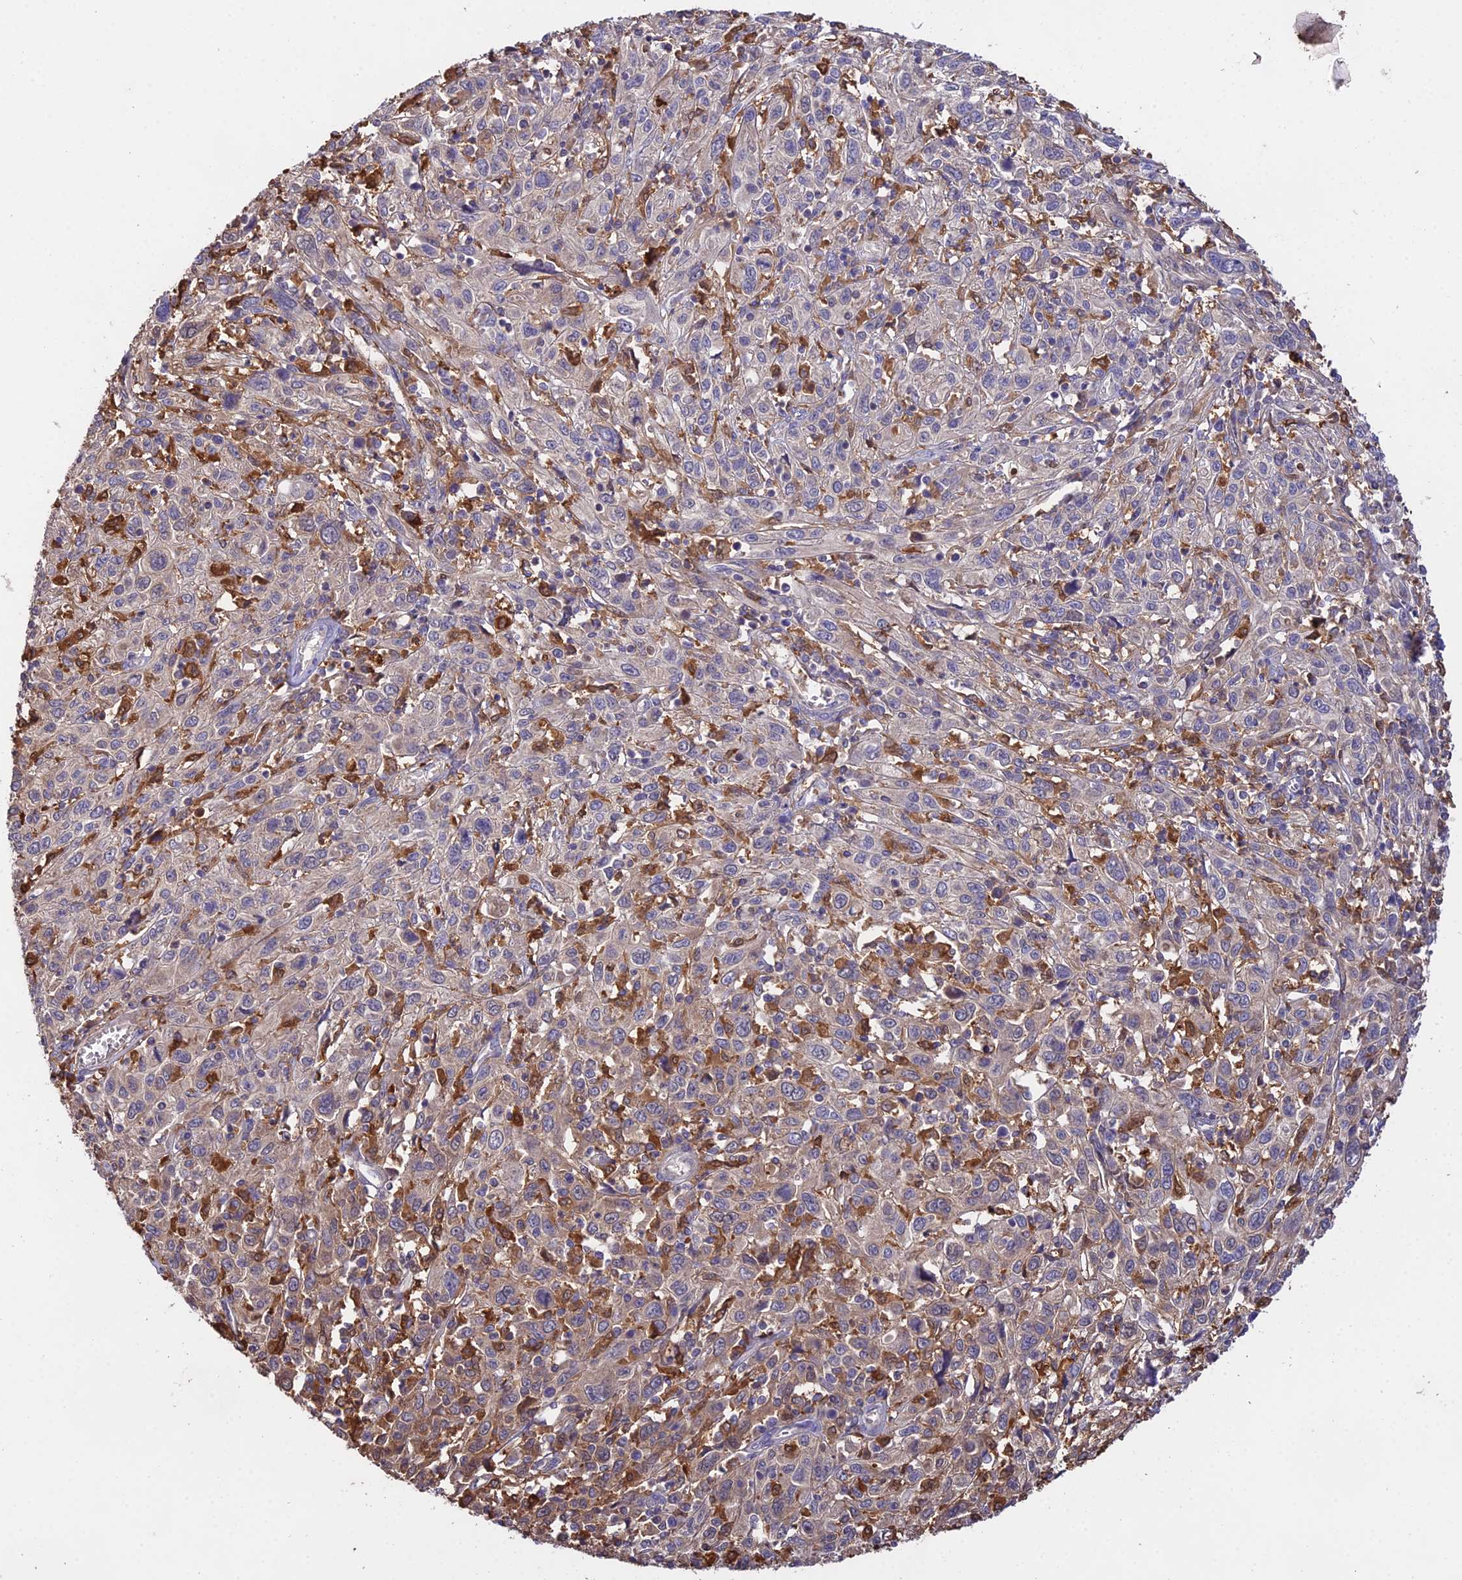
{"staining": {"intensity": "weak", "quantity": "<25%", "location": "cytoplasmic/membranous"}, "tissue": "cervical cancer", "cell_type": "Tumor cells", "image_type": "cancer", "snomed": [{"axis": "morphology", "description": "Squamous cell carcinoma, NOS"}, {"axis": "topography", "description": "Cervix"}], "caption": "This is an immunohistochemistry (IHC) photomicrograph of human squamous cell carcinoma (cervical). There is no staining in tumor cells.", "gene": "FBP1", "patient": {"sex": "female", "age": 46}}